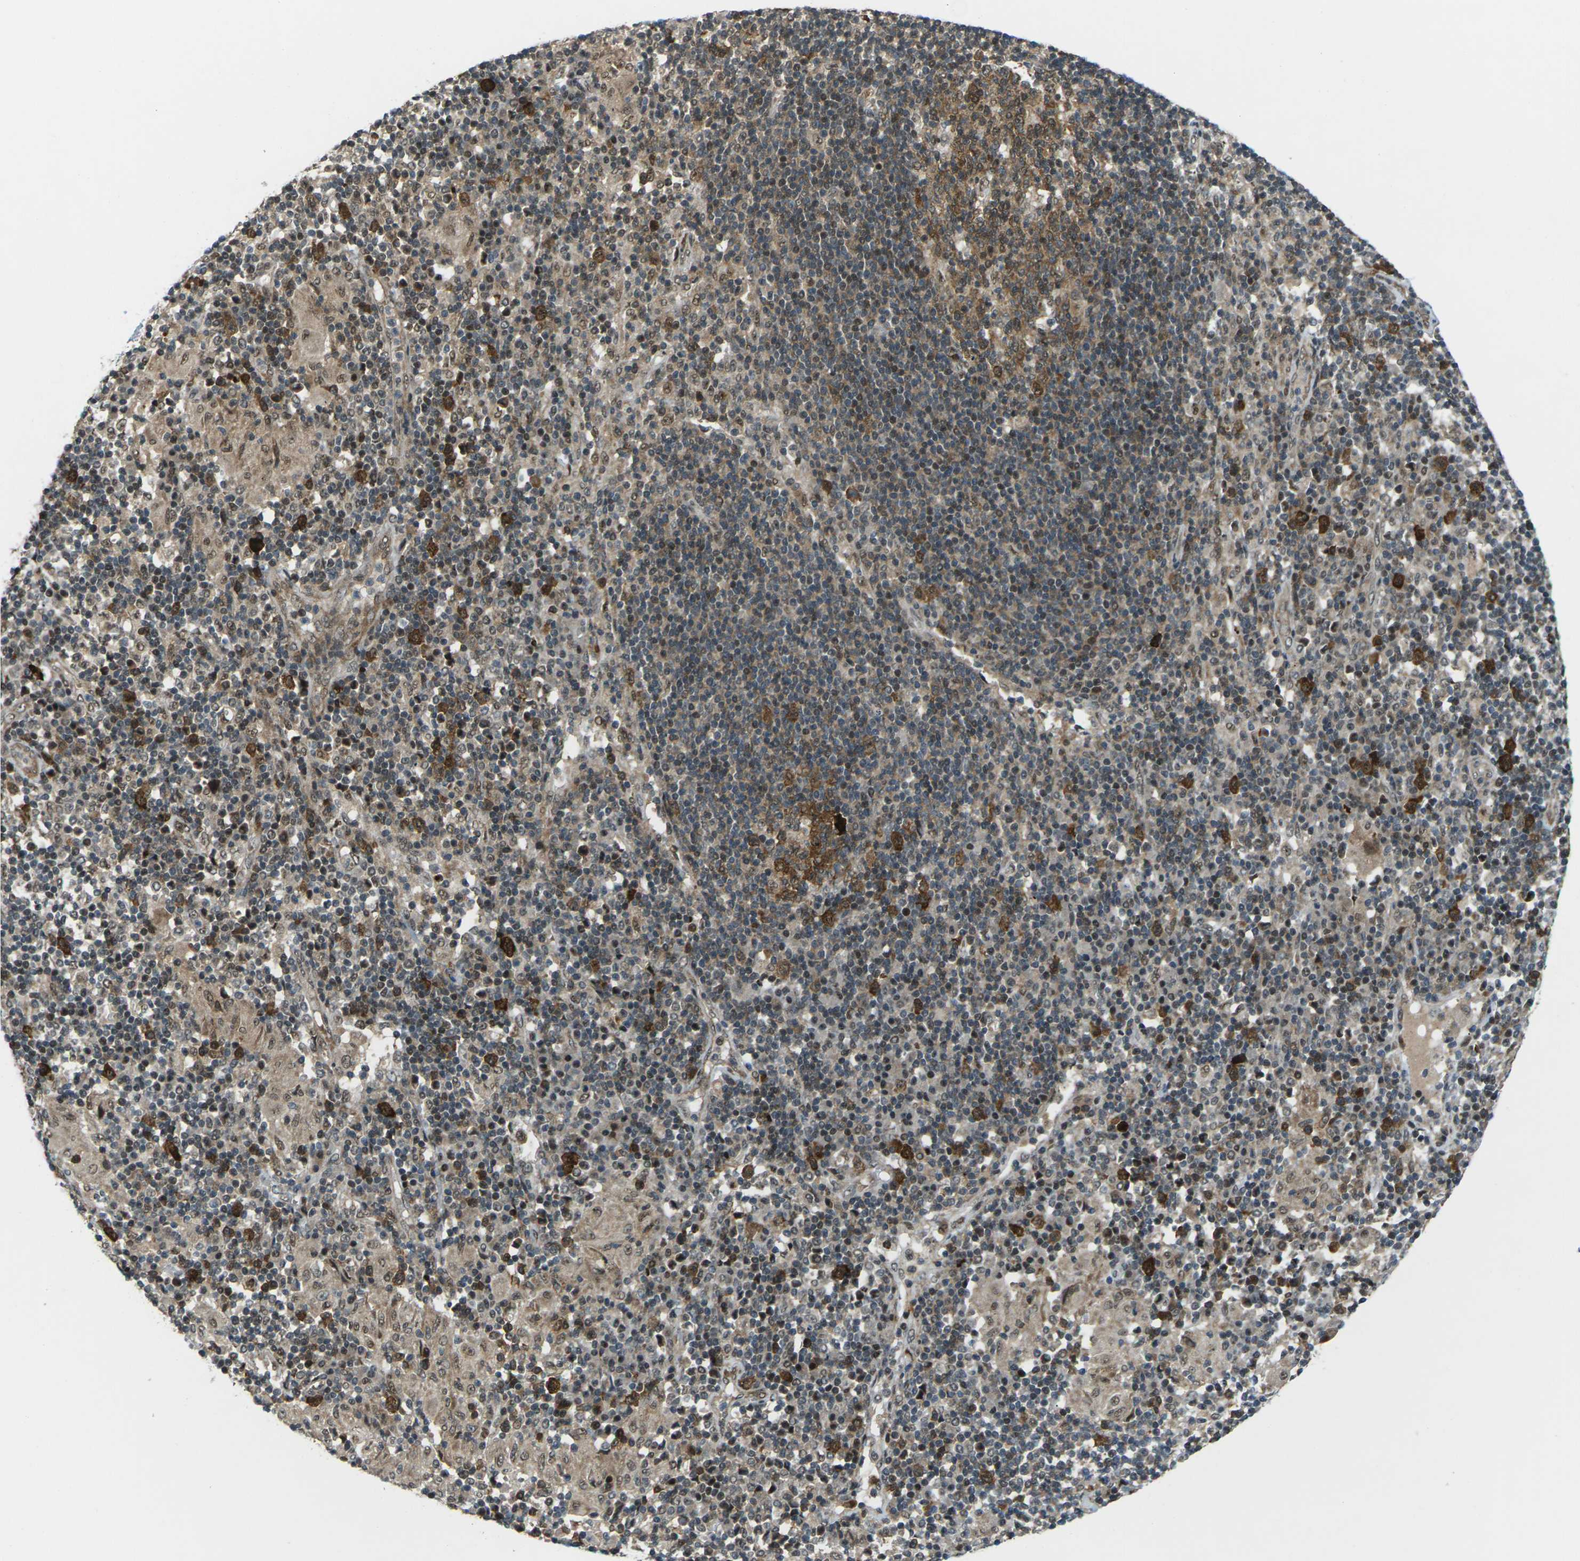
{"staining": {"intensity": "negative", "quantity": "none", "location": "none"}, "tissue": "adipose tissue", "cell_type": "Adipocytes", "image_type": "normal", "snomed": [{"axis": "morphology", "description": "Normal tissue, NOS"}, {"axis": "morphology", "description": "Adenocarcinoma, NOS"}, {"axis": "topography", "description": "Esophagus"}], "caption": "DAB (3,3'-diaminobenzidine) immunohistochemical staining of benign adipose tissue shows no significant expression in adipocytes.", "gene": "UBE2S", "patient": {"sex": "male", "age": 62}}